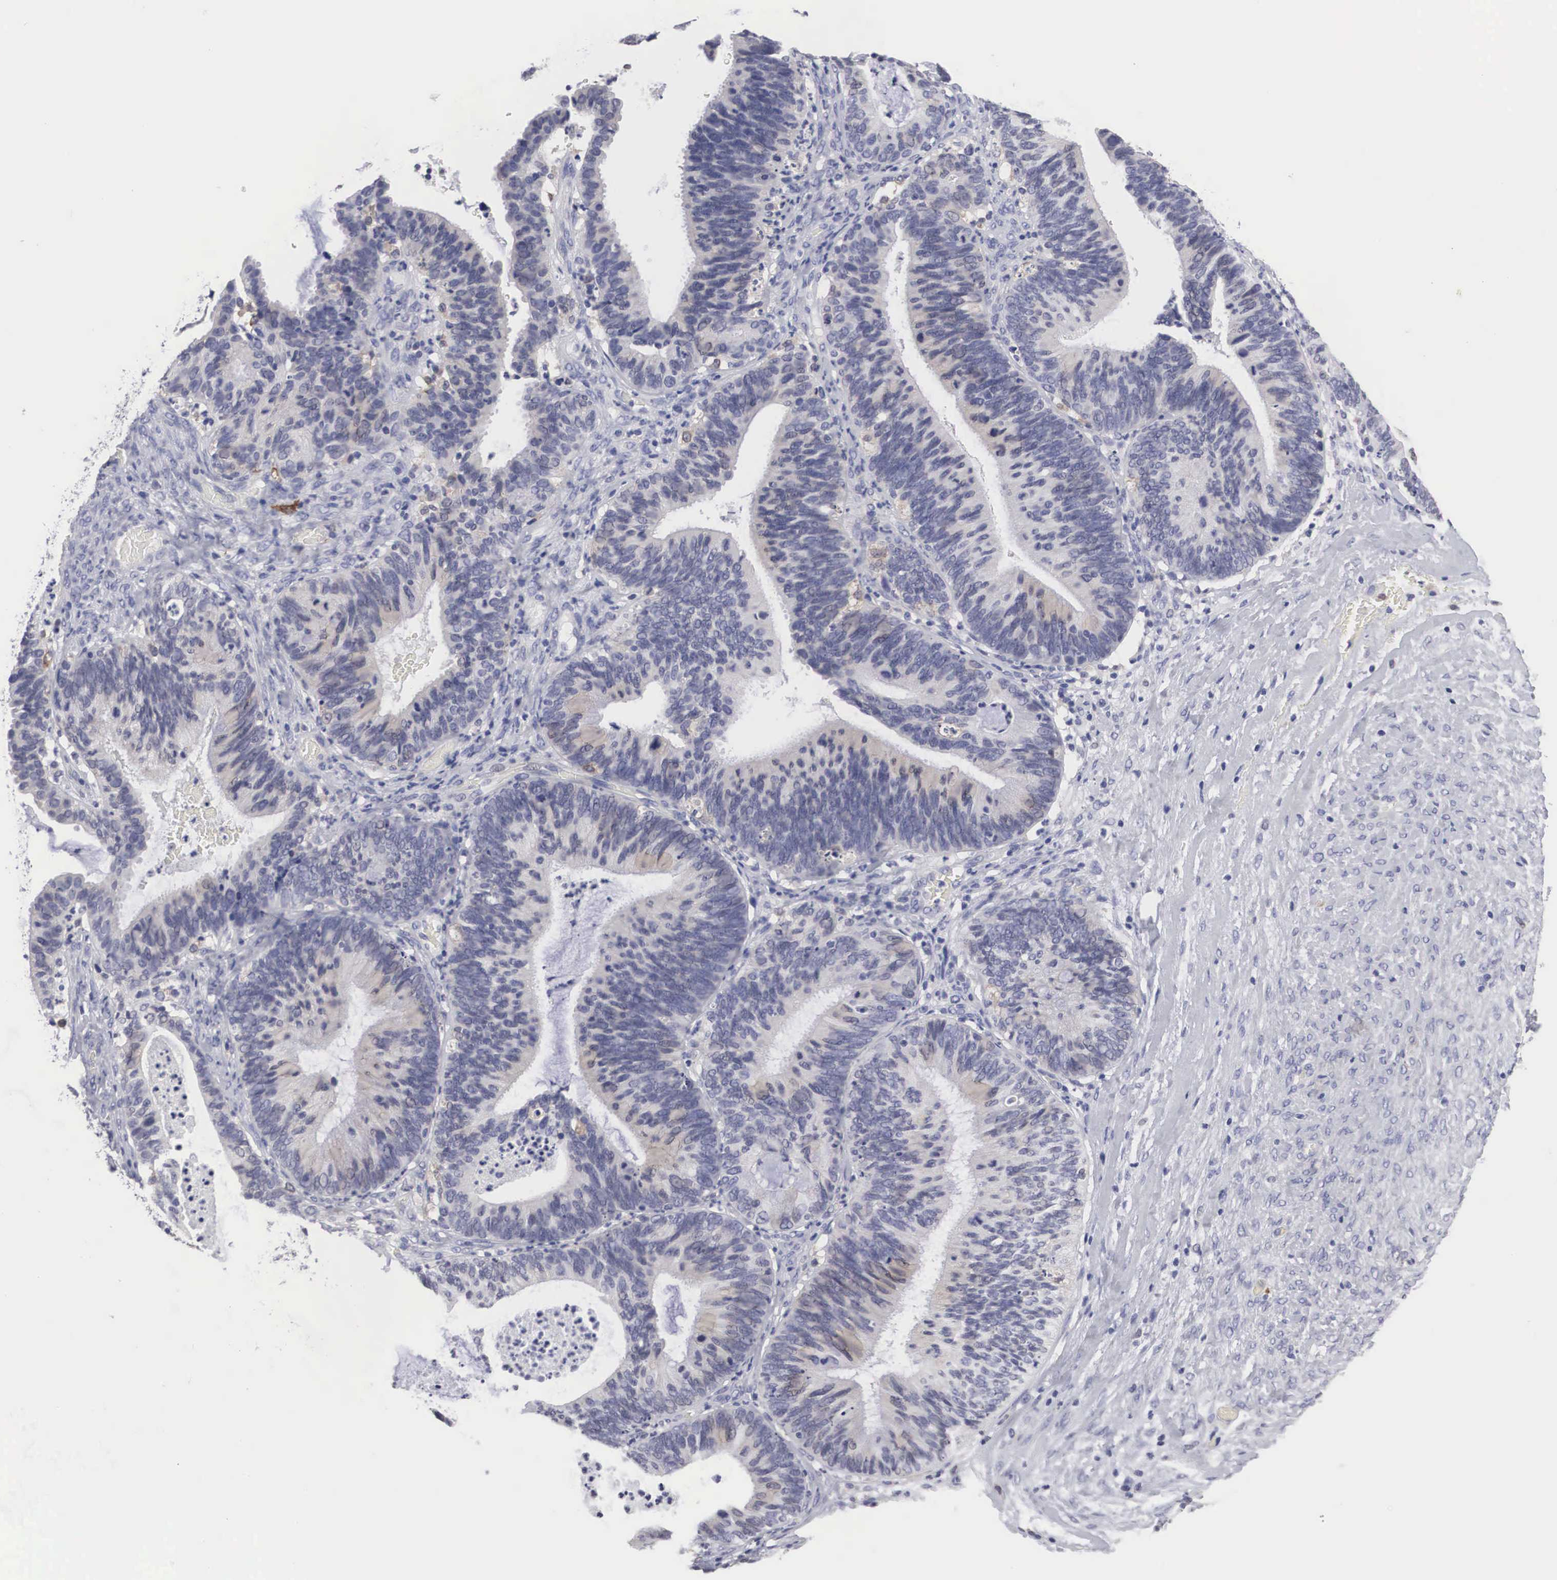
{"staining": {"intensity": "weak", "quantity": "<25%", "location": "cytoplasmic/membranous"}, "tissue": "ovarian cancer", "cell_type": "Tumor cells", "image_type": "cancer", "snomed": [{"axis": "morphology", "description": "Carcinoma, endometroid"}, {"axis": "topography", "description": "Ovary"}], "caption": "A micrograph of human ovarian cancer (endometroid carcinoma) is negative for staining in tumor cells.", "gene": "HMOX1", "patient": {"sex": "female", "age": 52}}